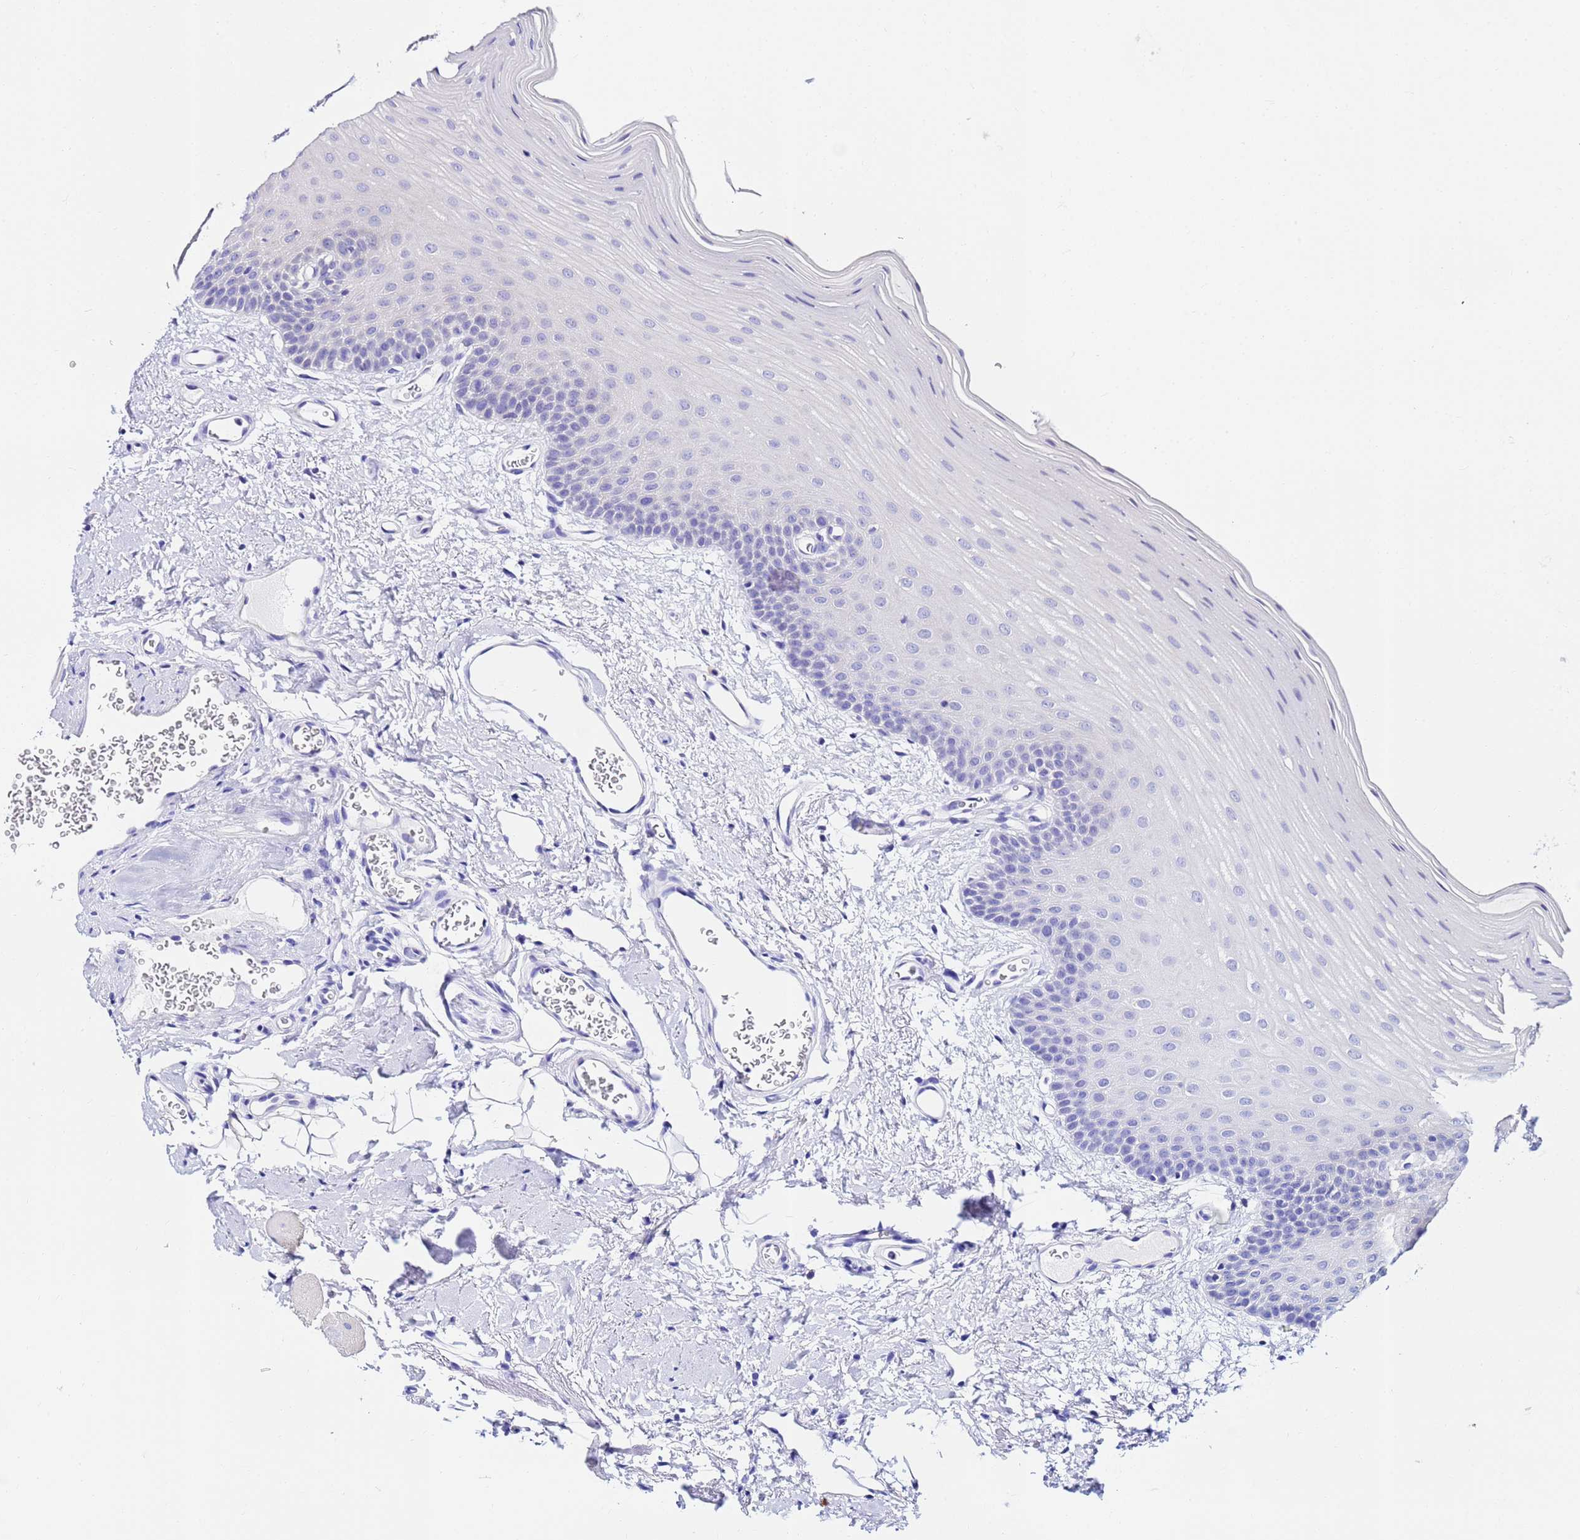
{"staining": {"intensity": "negative", "quantity": "none", "location": "none"}, "tissue": "oral mucosa", "cell_type": "Squamous epithelial cells", "image_type": "normal", "snomed": [{"axis": "morphology", "description": "Normal tissue, NOS"}, {"axis": "topography", "description": "Oral tissue"}], "caption": "Micrograph shows no protein positivity in squamous epithelial cells of normal oral mucosa.", "gene": "HERC5", "patient": {"sex": "male", "age": 68}}